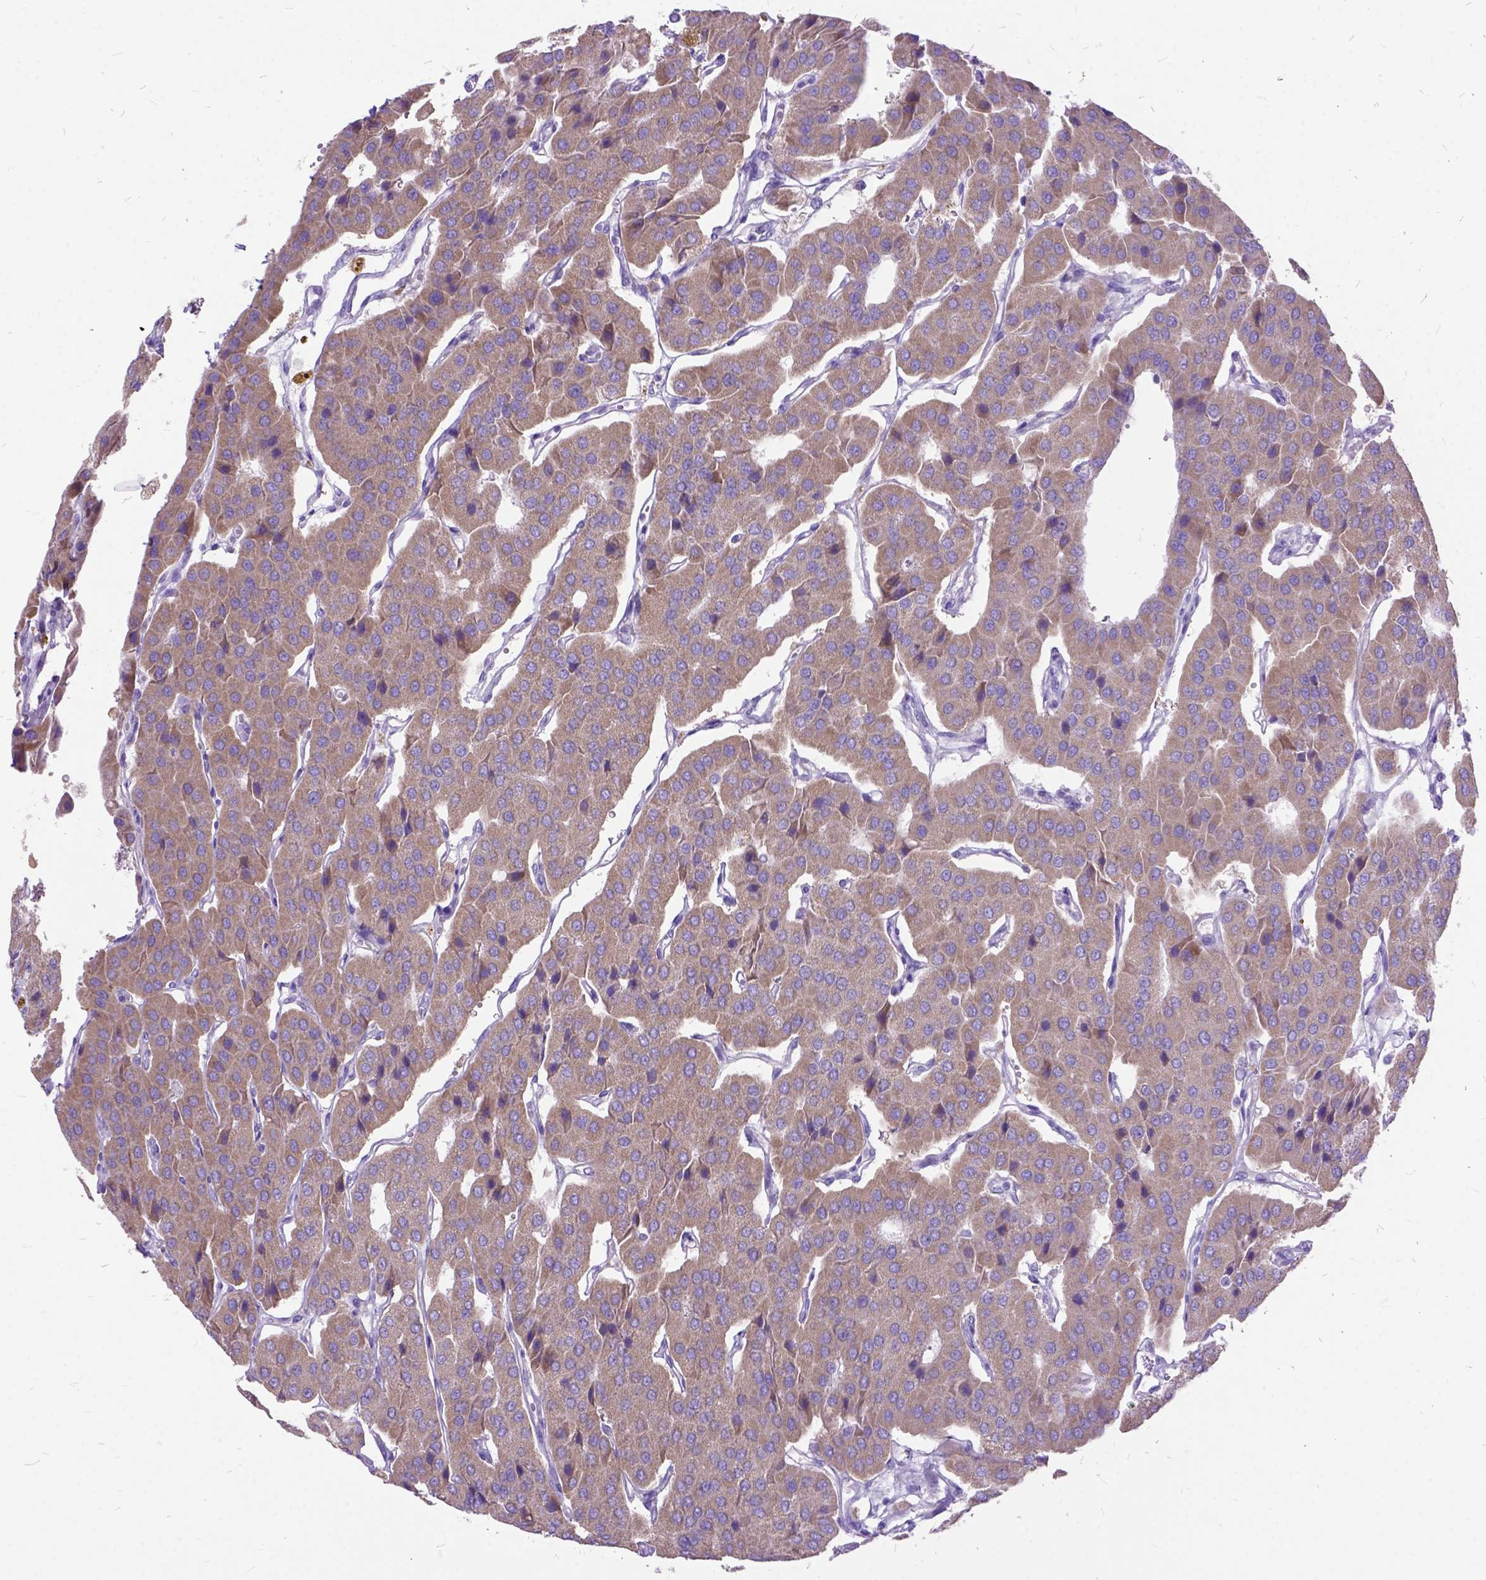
{"staining": {"intensity": "weak", "quantity": ">75%", "location": "cytoplasmic/membranous"}, "tissue": "parathyroid gland", "cell_type": "Glandular cells", "image_type": "normal", "snomed": [{"axis": "morphology", "description": "Normal tissue, NOS"}, {"axis": "morphology", "description": "Adenoma, NOS"}, {"axis": "topography", "description": "Parathyroid gland"}], "caption": "Glandular cells exhibit low levels of weak cytoplasmic/membranous staining in approximately >75% of cells in benign human parathyroid gland.", "gene": "CTAG2", "patient": {"sex": "female", "age": 86}}